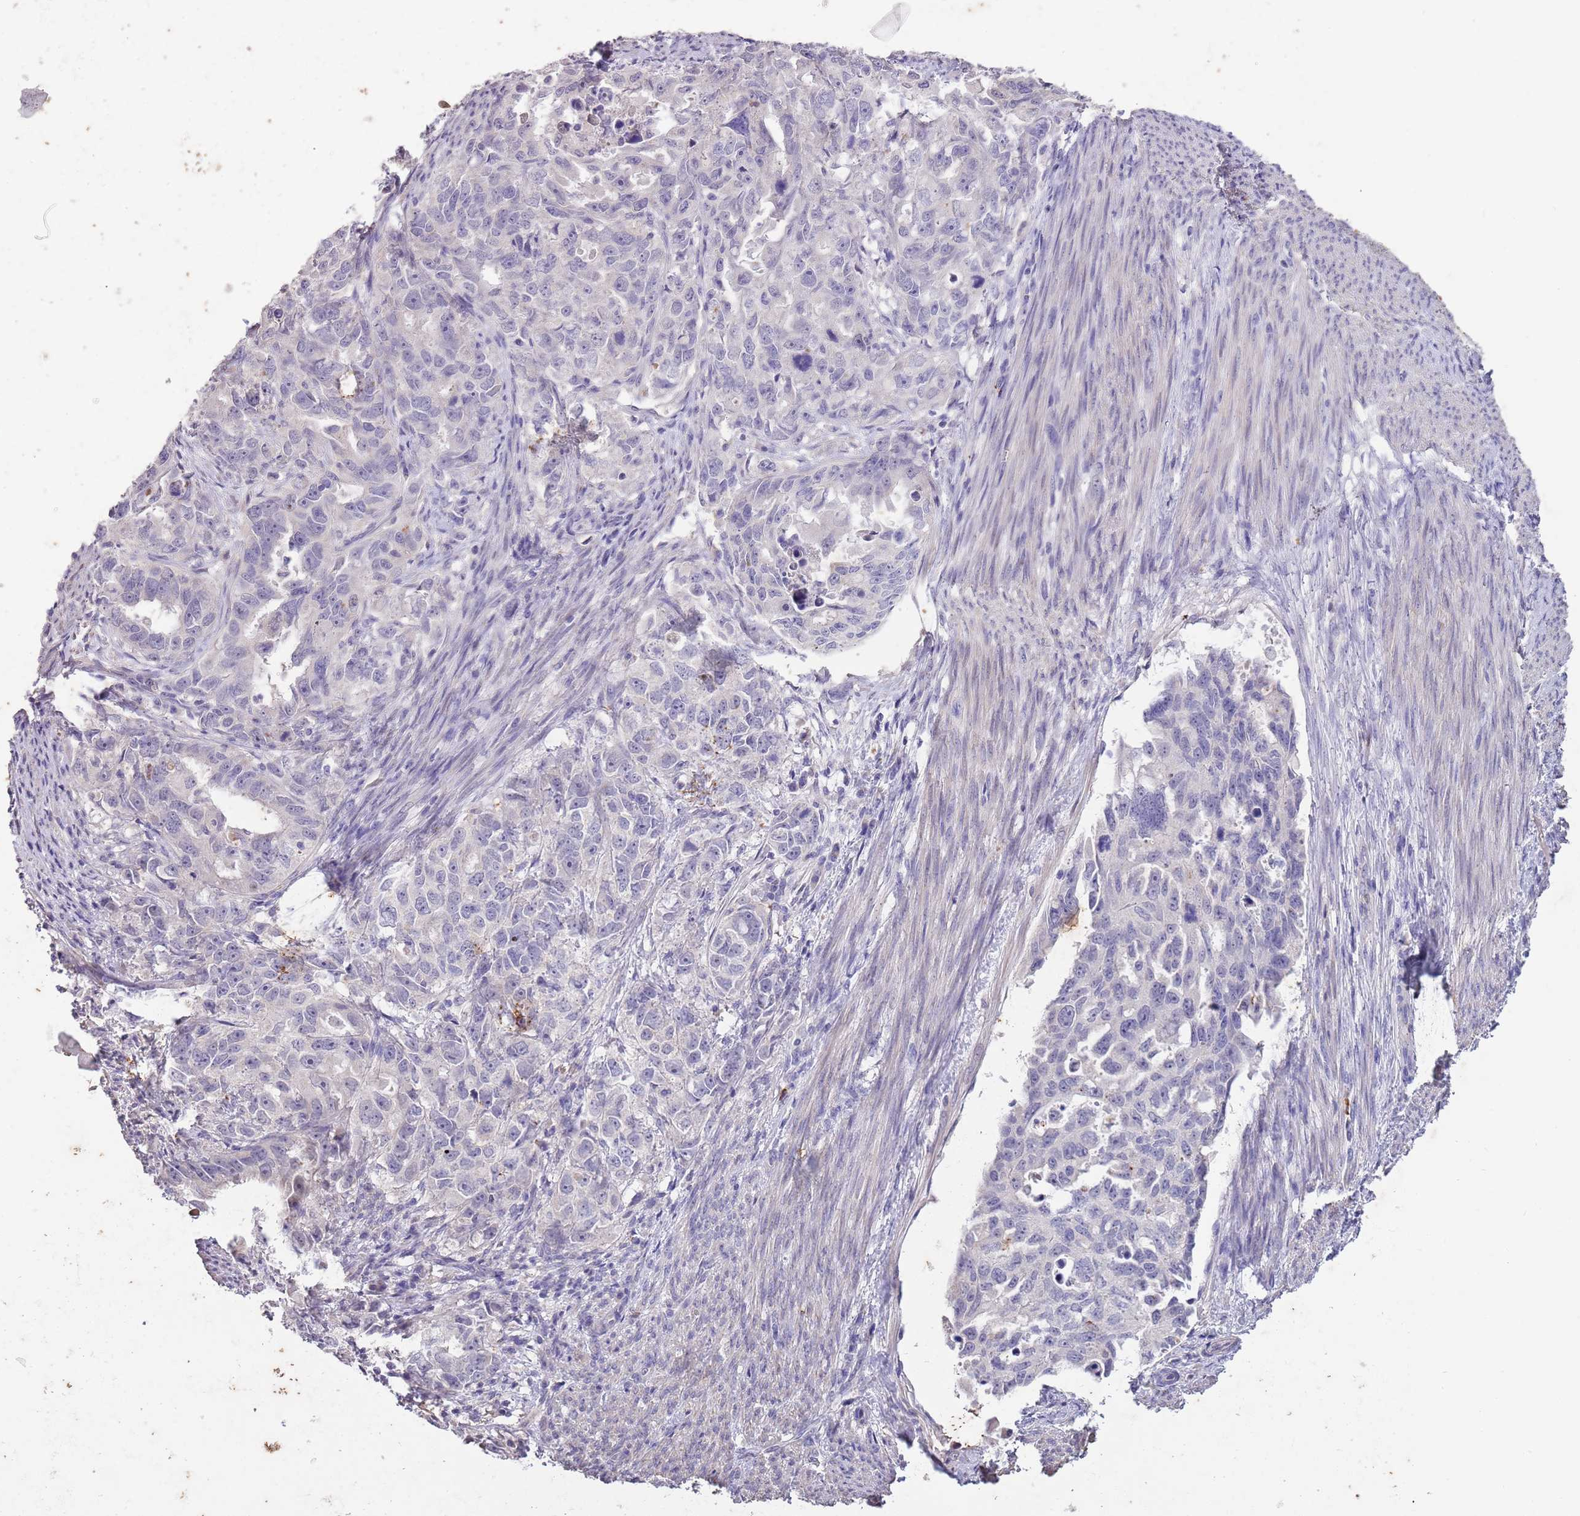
{"staining": {"intensity": "negative", "quantity": "none", "location": "none"}, "tissue": "endometrial cancer", "cell_type": "Tumor cells", "image_type": "cancer", "snomed": [{"axis": "morphology", "description": "Adenocarcinoma, NOS"}, {"axis": "topography", "description": "Endometrium"}], "caption": "A high-resolution image shows IHC staining of endometrial cancer, which demonstrates no significant expression in tumor cells.", "gene": "P2RY13", "patient": {"sex": "female", "age": 65}}